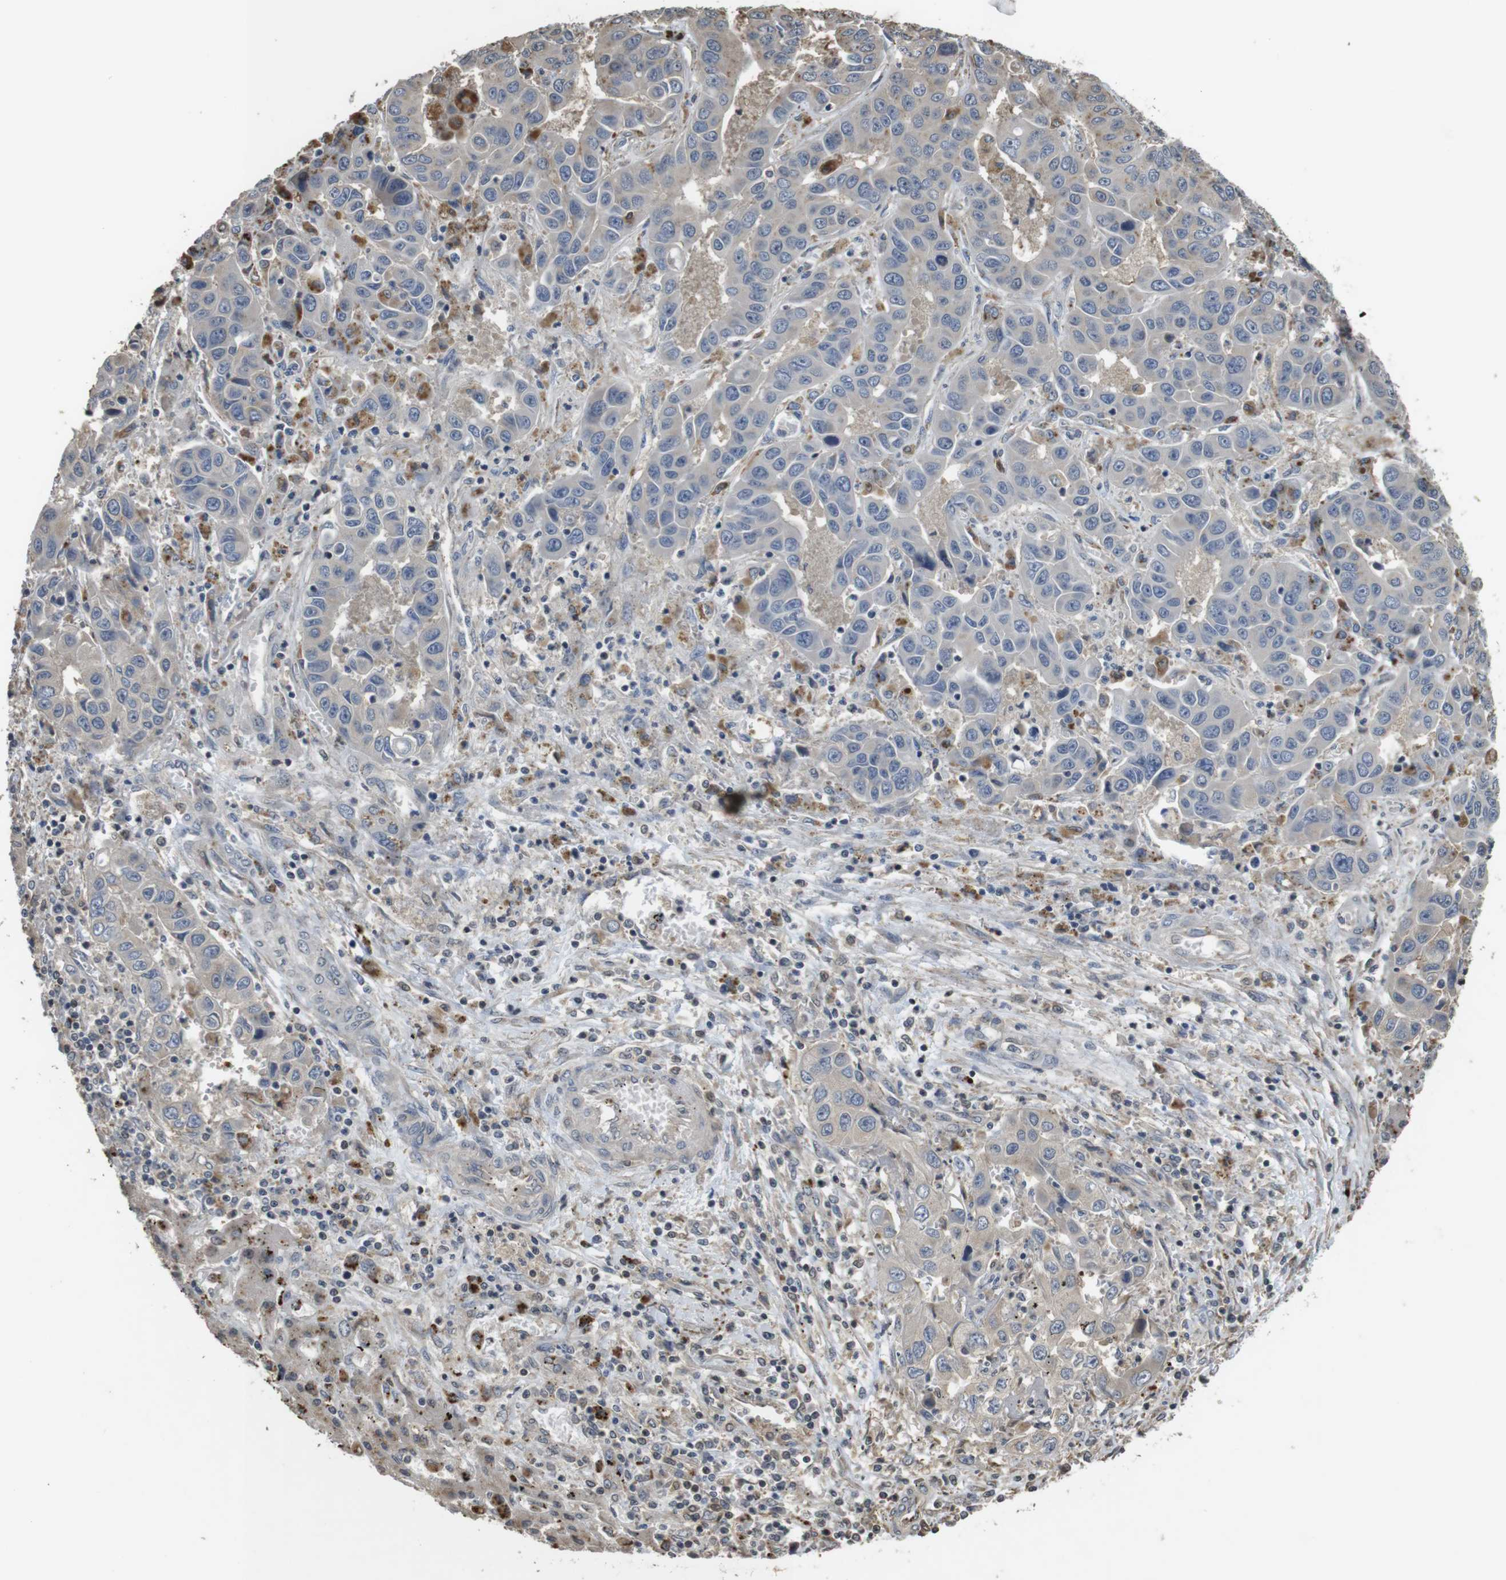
{"staining": {"intensity": "negative", "quantity": "none", "location": "none"}, "tissue": "liver cancer", "cell_type": "Tumor cells", "image_type": "cancer", "snomed": [{"axis": "morphology", "description": "Cholangiocarcinoma"}, {"axis": "topography", "description": "Liver"}], "caption": "Tumor cells are negative for protein expression in human liver cancer. (DAB immunohistochemistry with hematoxylin counter stain).", "gene": "FZD10", "patient": {"sex": "female", "age": 52}}